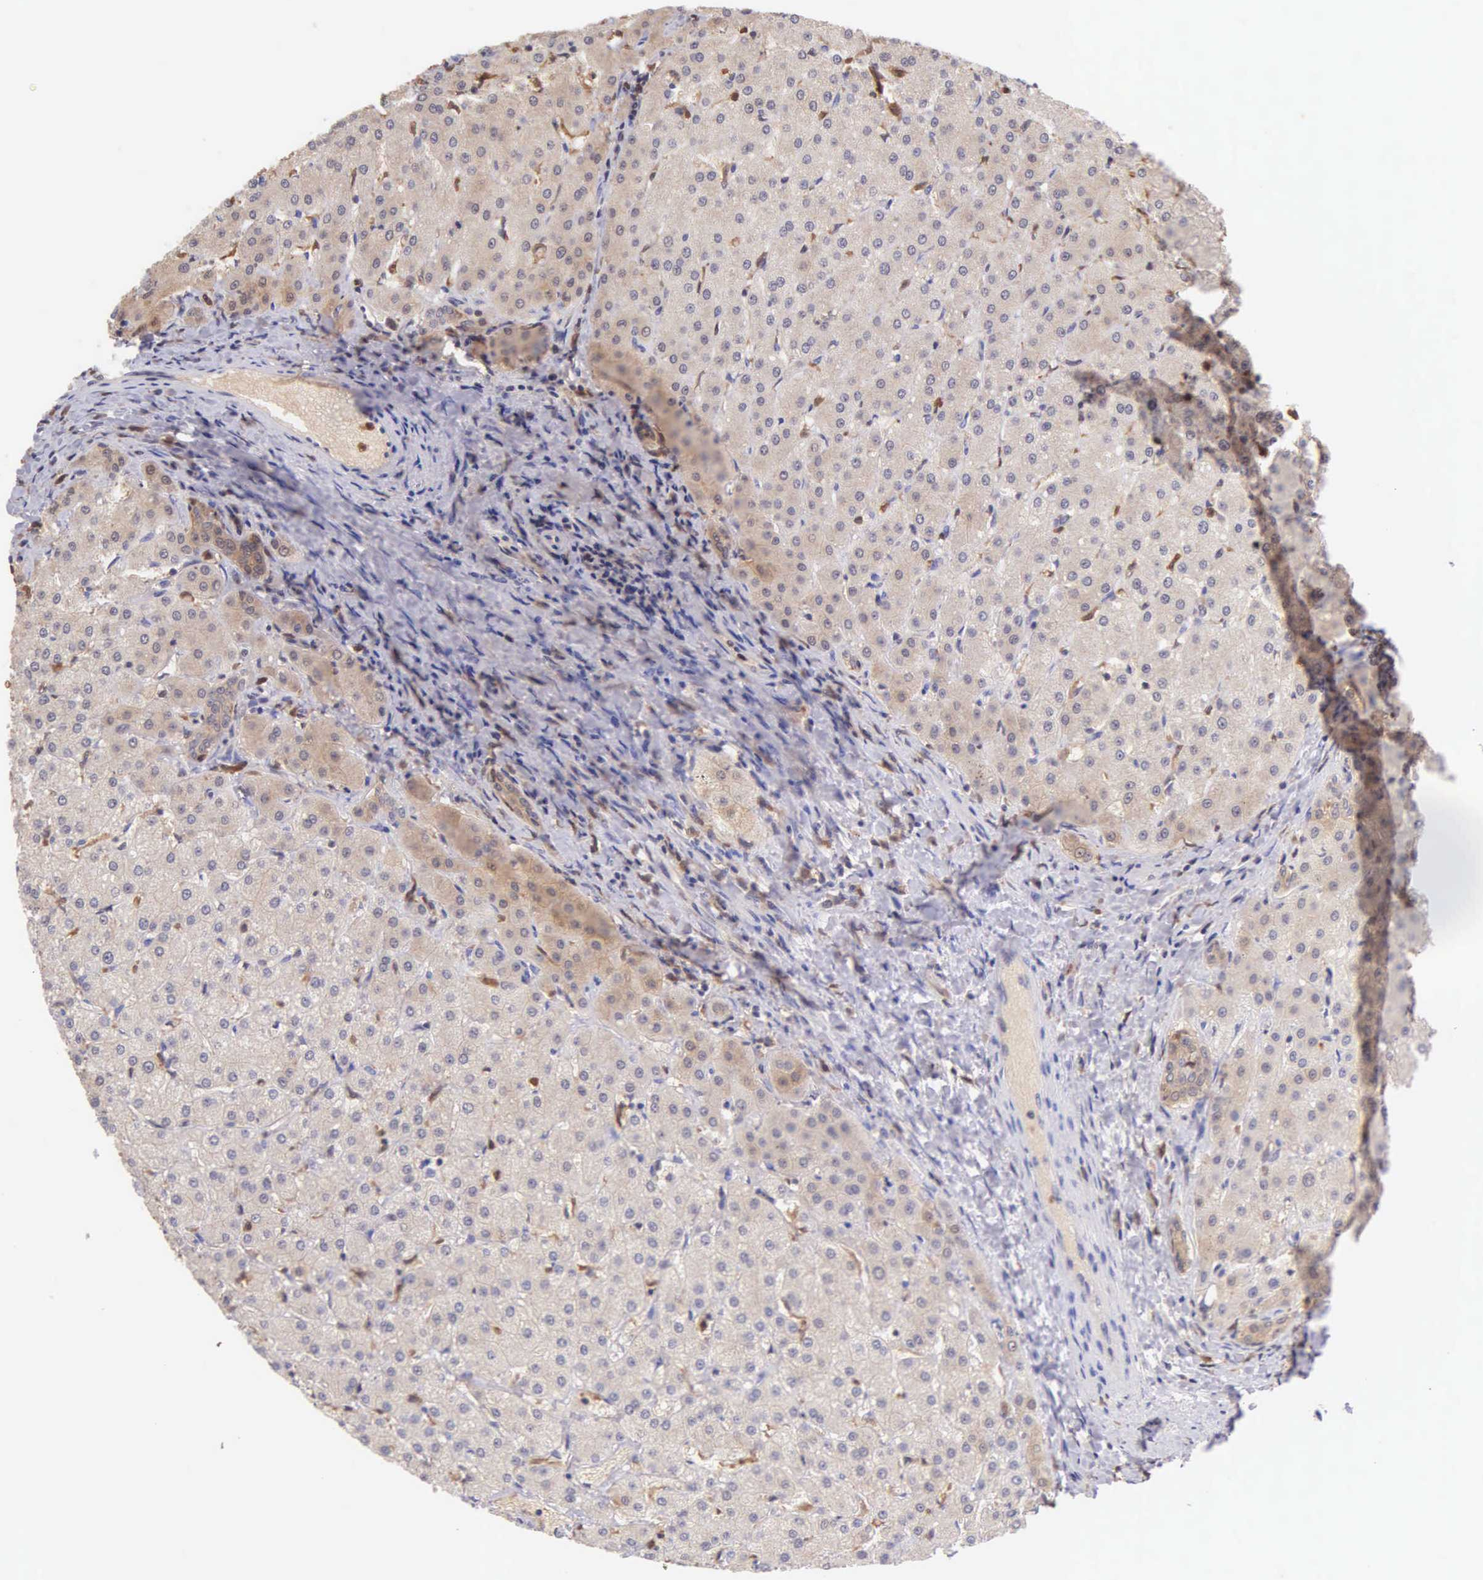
{"staining": {"intensity": "negative", "quantity": "none", "location": "none"}, "tissue": "liver", "cell_type": "Cholangiocytes", "image_type": "normal", "snomed": [{"axis": "morphology", "description": "Normal tissue, NOS"}, {"axis": "topography", "description": "Liver"}], "caption": "Immunohistochemical staining of benign liver demonstrates no significant positivity in cholangiocytes. The staining was performed using DAB (3,3'-diaminobenzidine) to visualize the protein expression in brown, while the nuclei were stained in blue with hematoxylin (Magnification: 20x).", "gene": "BID", "patient": {"sex": "female", "age": 27}}